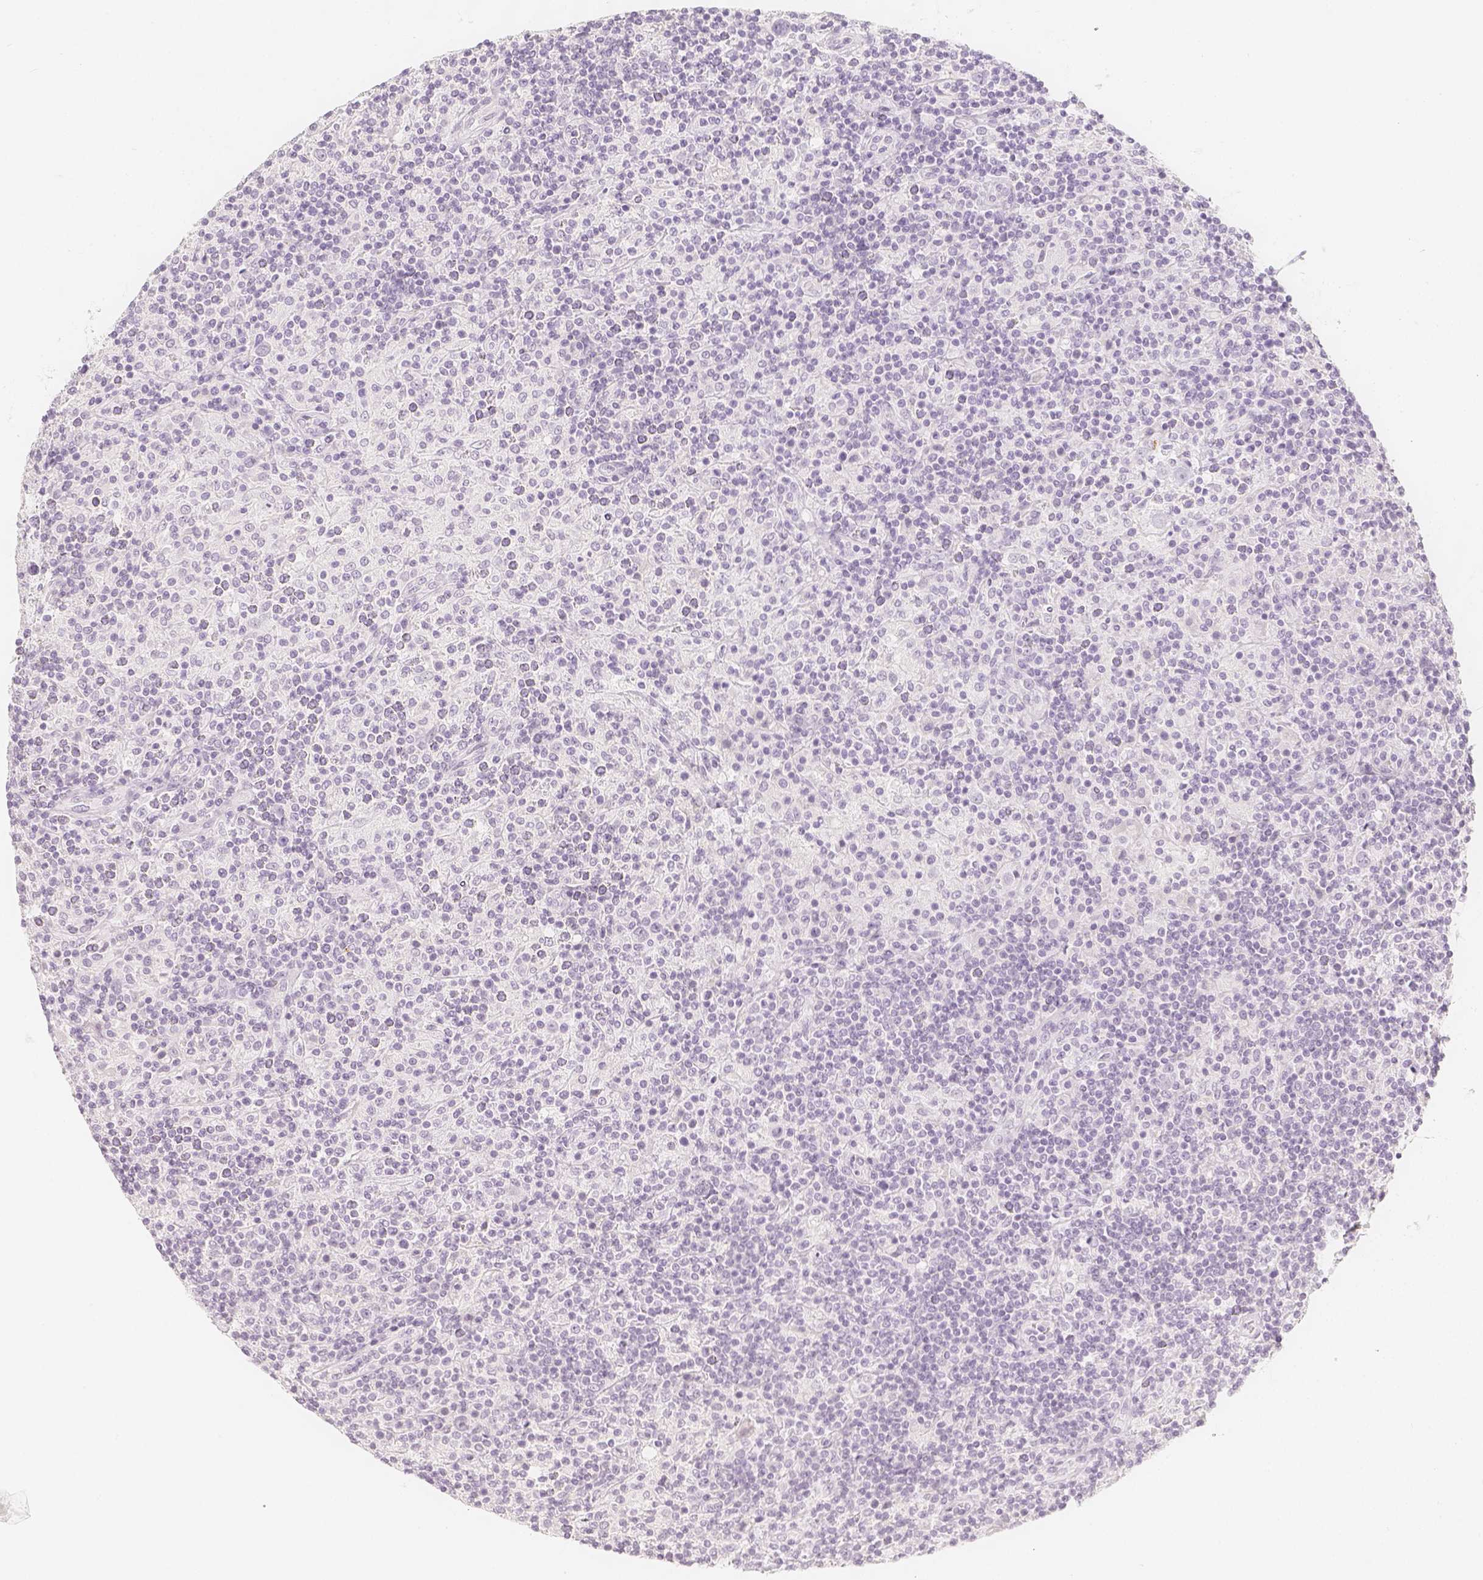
{"staining": {"intensity": "negative", "quantity": "none", "location": "none"}, "tissue": "lymphoma", "cell_type": "Tumor cells", "image_type": "cancer", "snomed": [{"axis": "morphology", "description": "Hodgkin's disease, NOS"}, {"axis": "topography", "description": "Lymph node"}], "caption": "The histopathology image reveals no staining of tumor cells in Hodgkin's disease. (Stains: DAB (3,3'-diaminobenzidine) immunohistochemistry with hematoxylin counter stain, Microscopy: brightfield microscopy at high magnification).", "gene": "SLC18A1", "patient": {"sex": "male", "age": 70}}